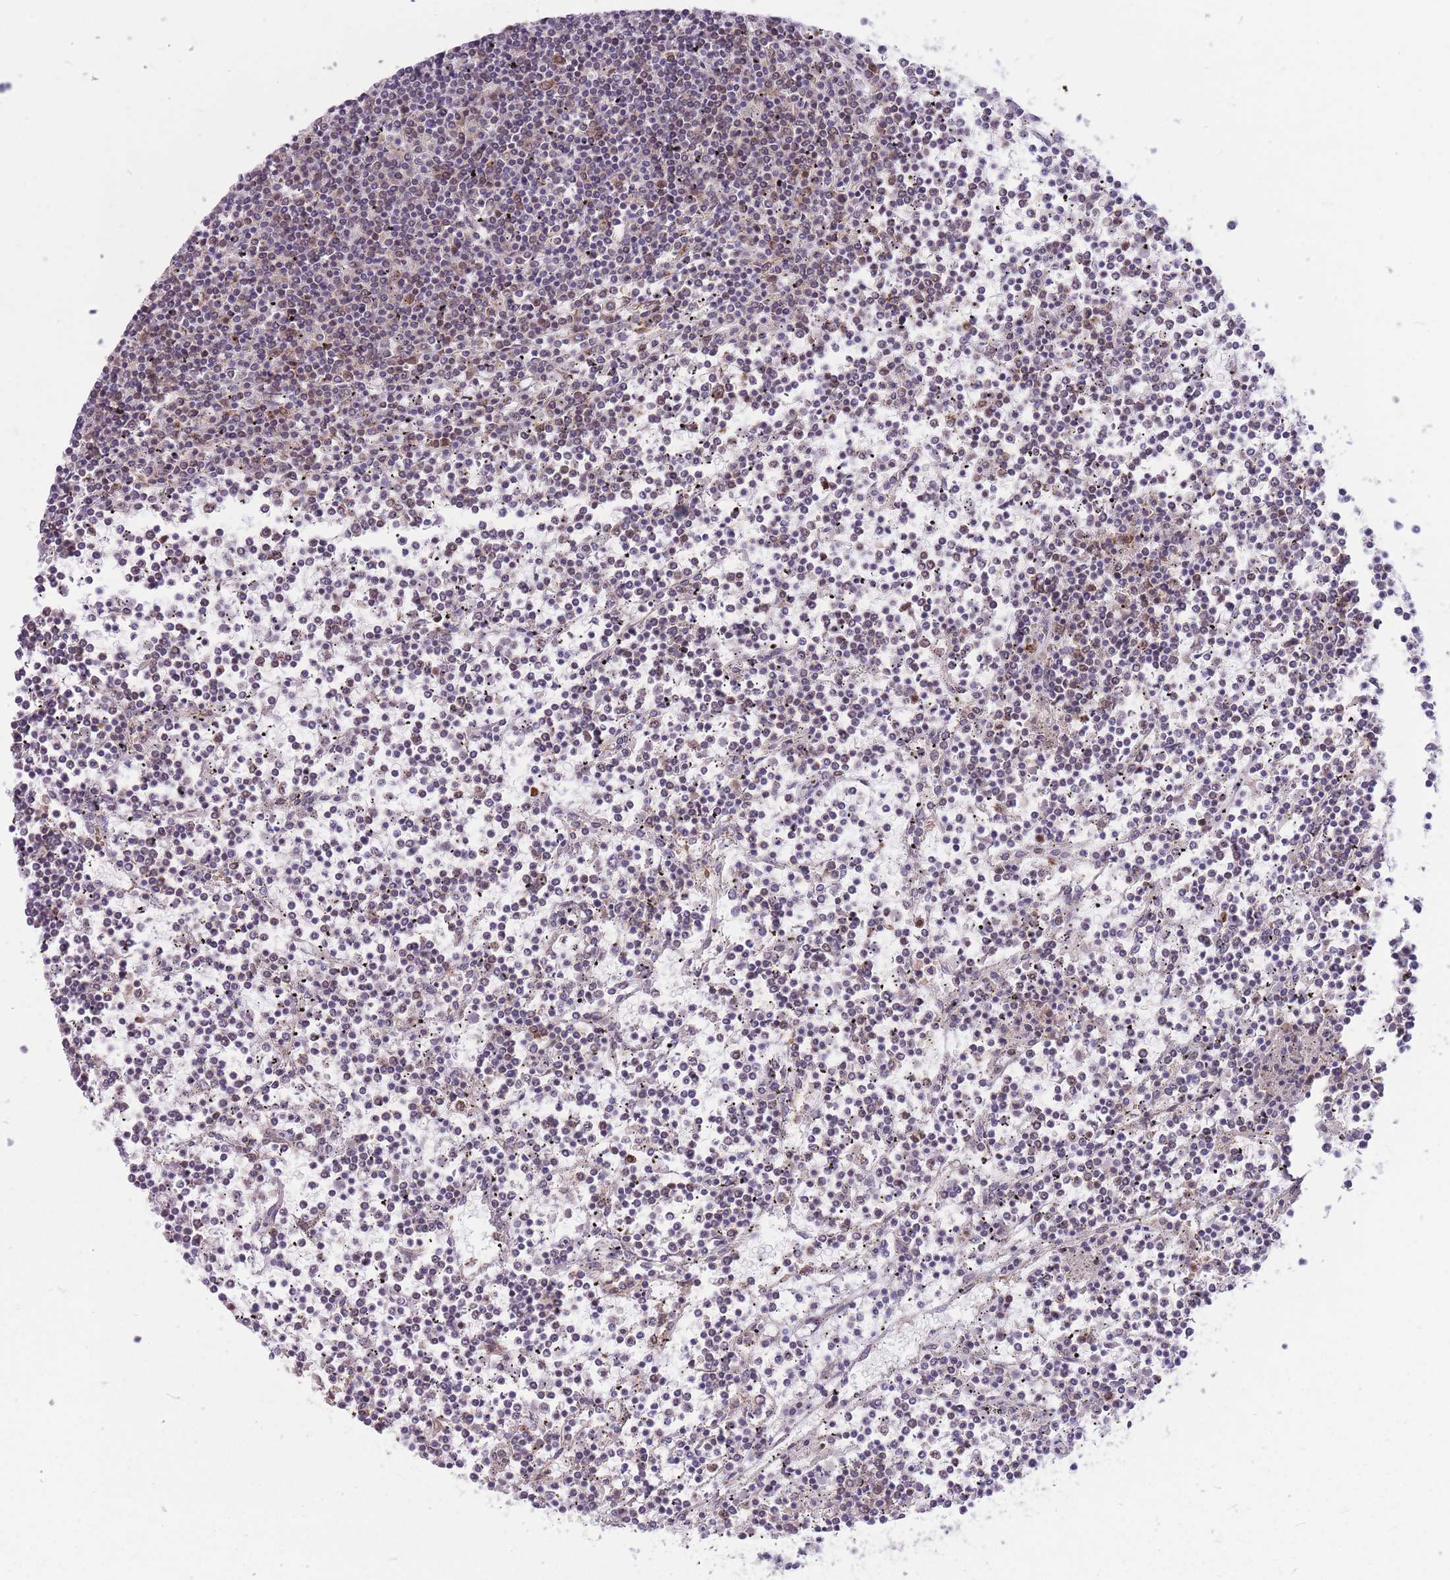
{"staining": {"intensity": "negative", "quantity": "none", "location": "none"}, "tissue": "lymphoma", "cell_type": "Tumor cells", "image_type": "cancer", "snomed": [{"axis": "morphology", "description": "Malignant lymphoma, non-Hodgkin's type, Low grade"}, {"axis": "topography", "description": "Spleen"}], "caption": "This is a micrograph of immunohistochemistry staining of malignant lymphoma, non-Hodgkin's type (low-grade), which shows no expression in tumor cells.", "gene": "TCF20", "patient": {"sex": "female", "age": 19}}